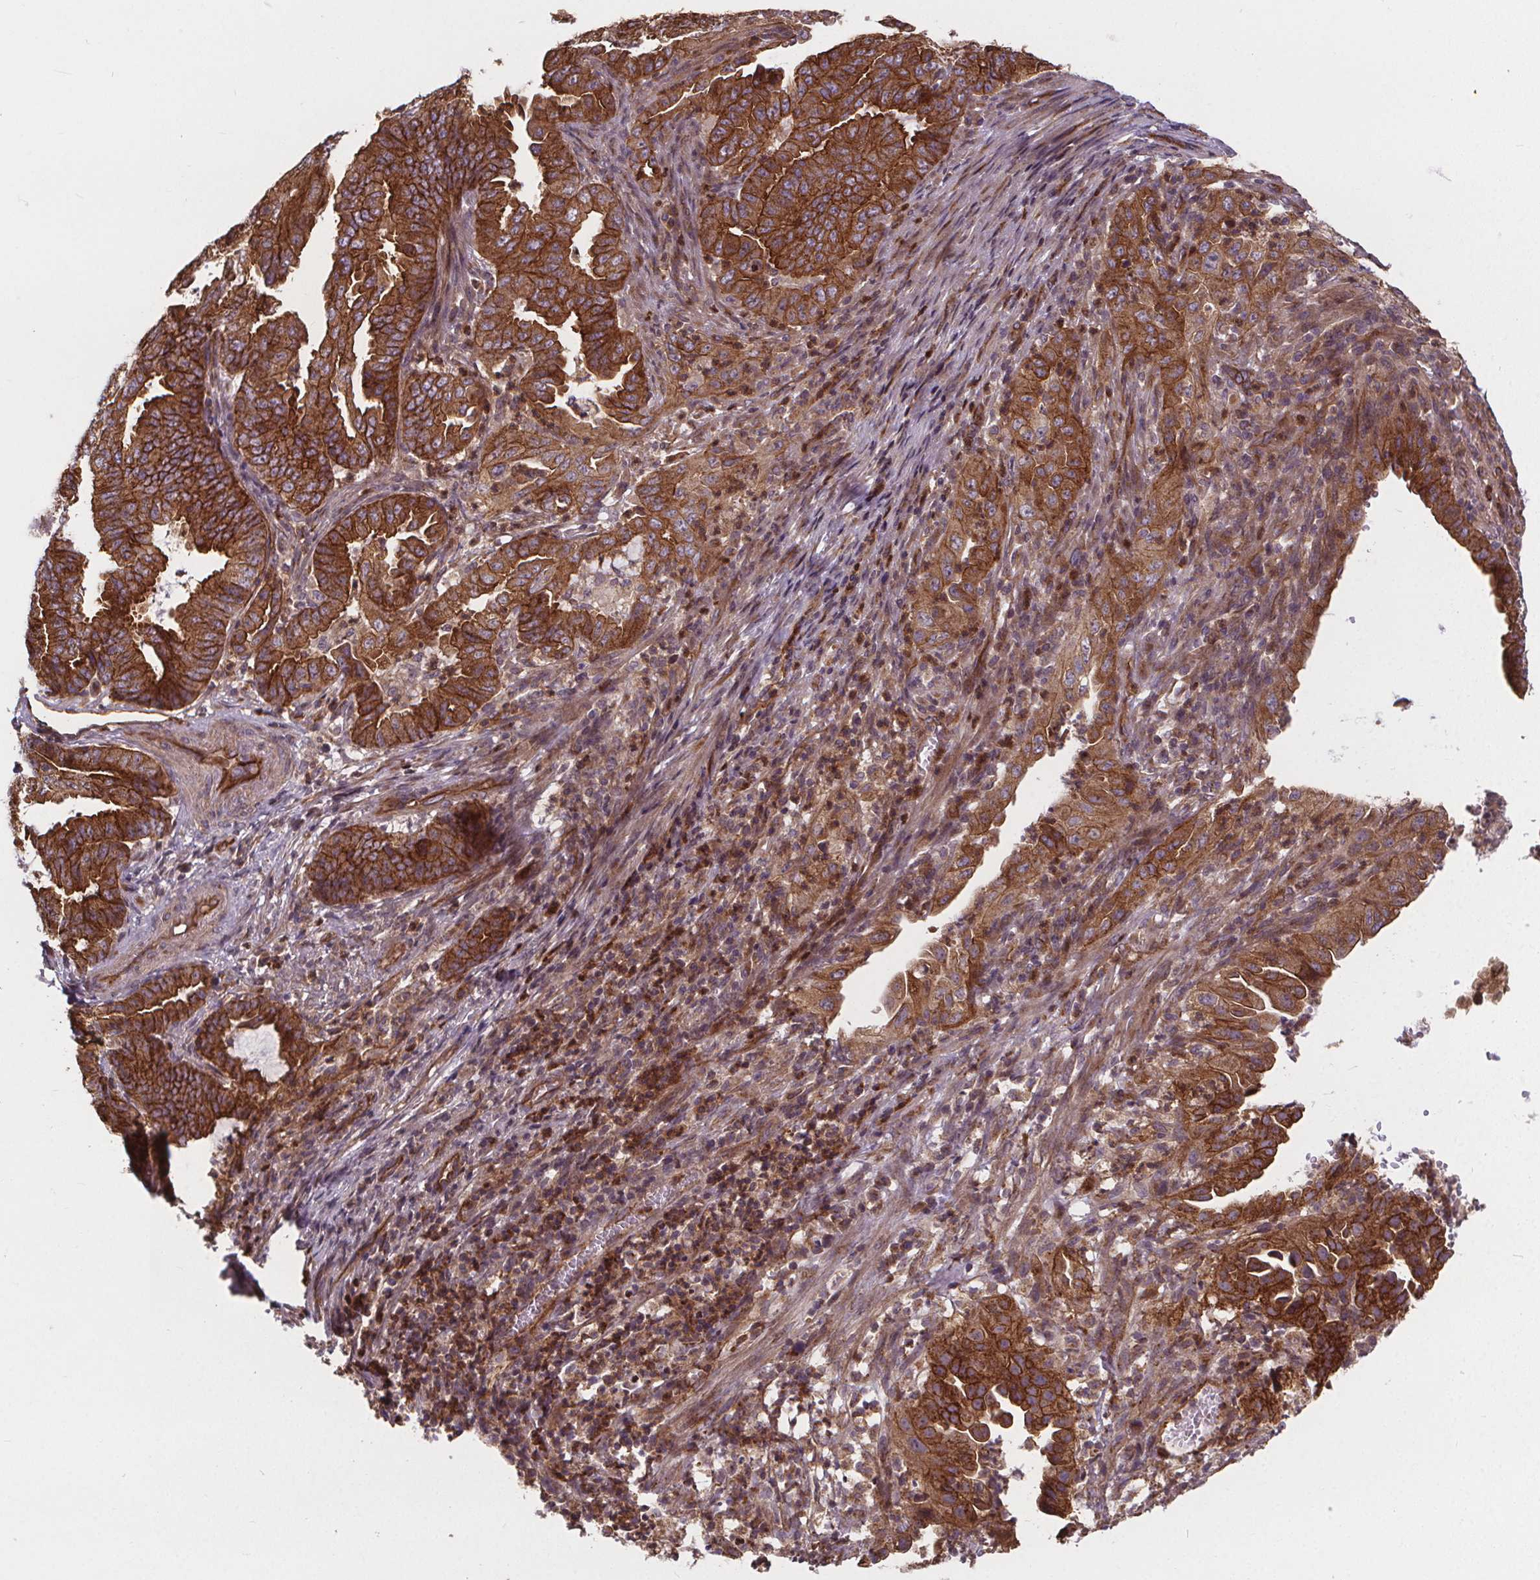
{"staining": {"intensity": "strong", "quantity": ">75%", "location": "cytoplasmic/membranous"}, "tissue": "endometrial cancer", "cell_type": "Tumor cells", "image_type": "cancer", "snomed": [{"axis": "morphology", "description": "Adenocarcinoma, NOS"}, {"axis": "topography", "description": "Endometrium"}], "caption": "A high-resolution photomicrograph shows immunohistochemistry staining of endometrial adenocarcinoma, which demonstrates strong cytoplasmic/membranous positivity in about >75% of tumor cells.", "gene": "CLINT1", "patient": {"sex": "female", "age": 51}}